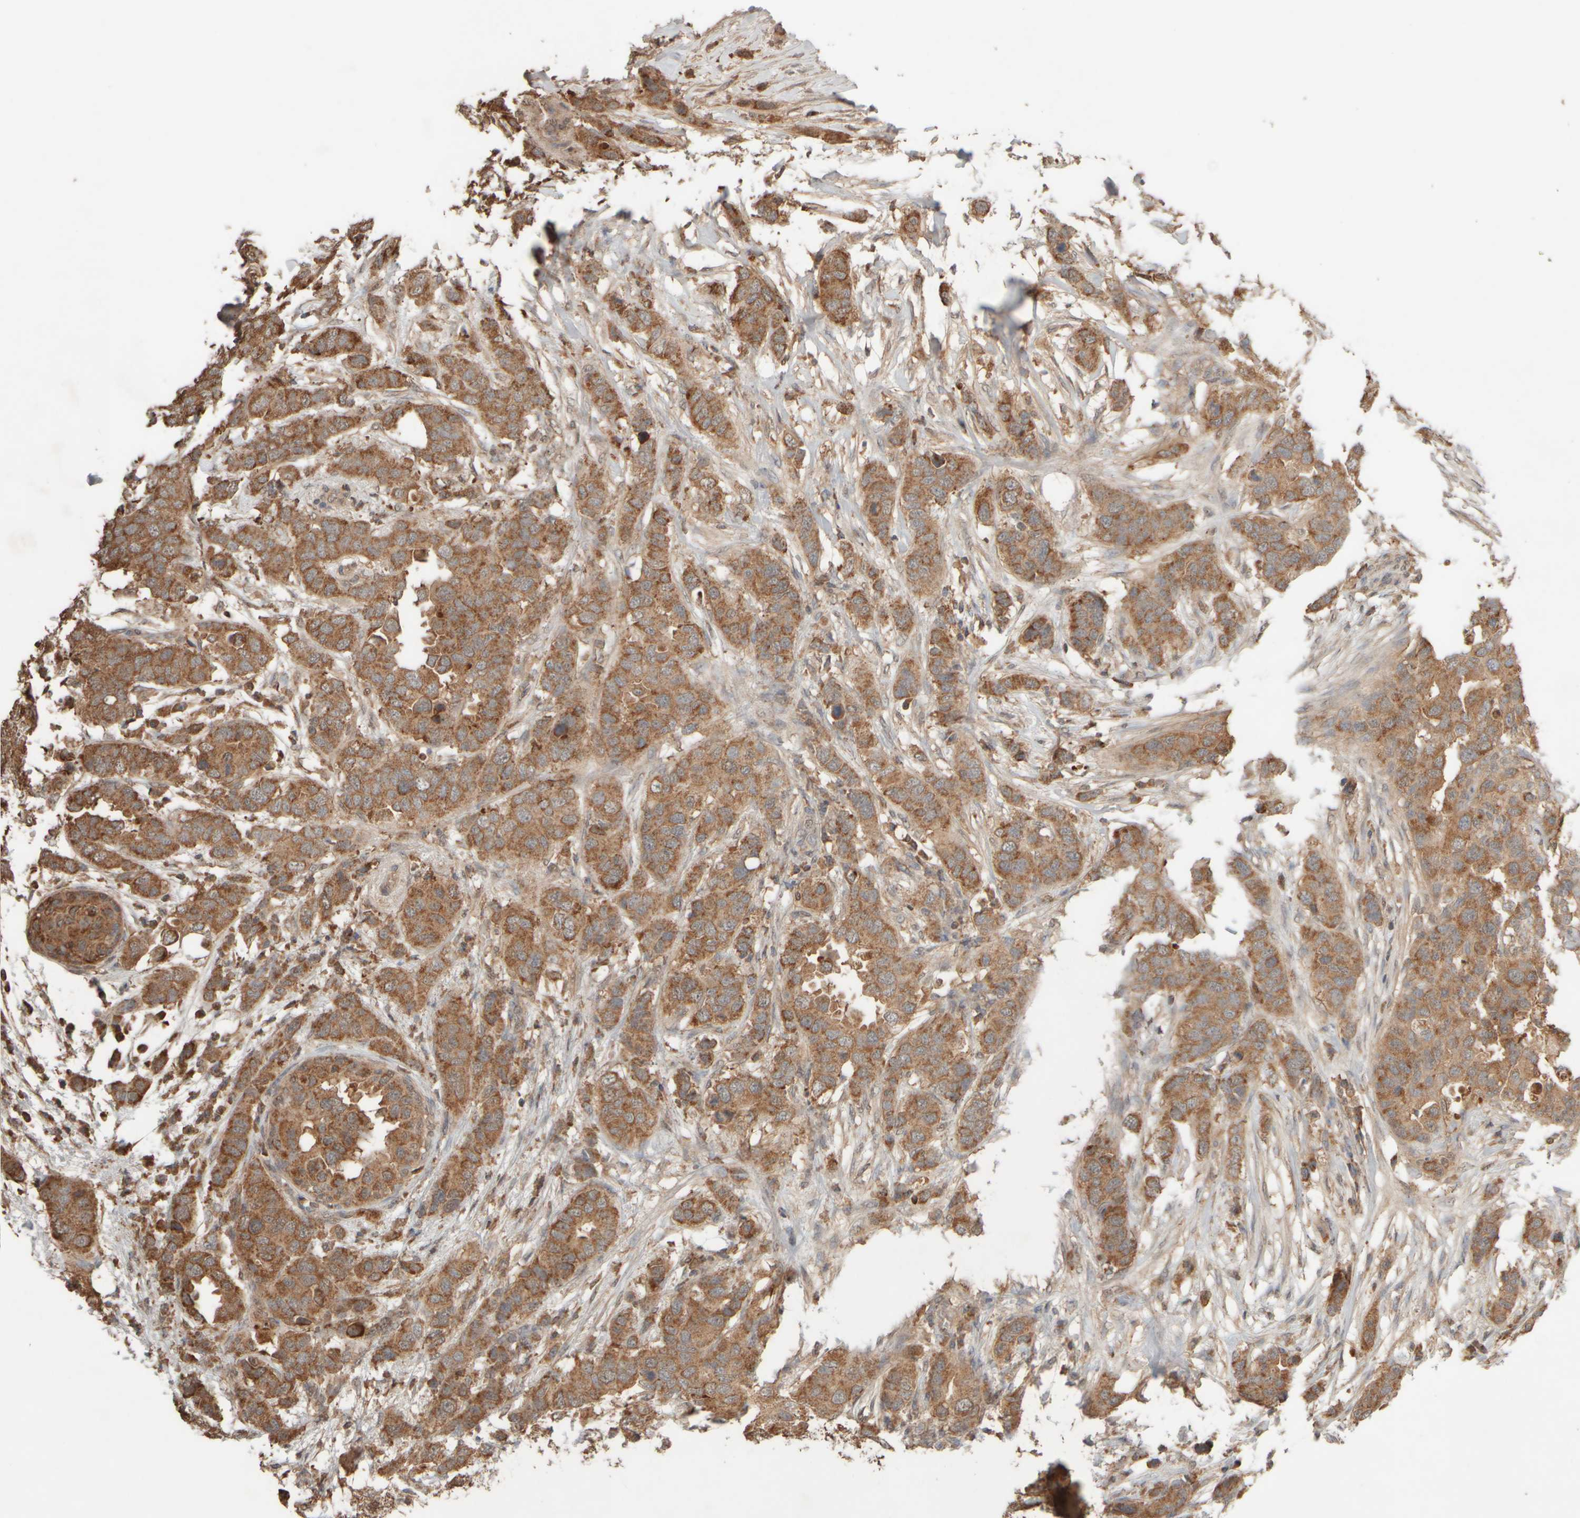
{"staining": {"intensity": "moderate", "quantity": ">75%", "location": "cytoplasmic/membranous"}, "tissue": "breast cancer", "cell_type": "Tumor cells", "image_type": "cancer", "snomed": [{"axis": "morphology", "description": "Duct carcinoma"}, {"axis": "topography", "description": "Breast"}], "caption": "Brown immunohistochemical staining in human breast cancer exhibits moderate cytoplasmic/membranous positivity in about >75% of tumor cells.", "gene": "EIF2B3", "patient": {"sex": "female", "age": 50}}